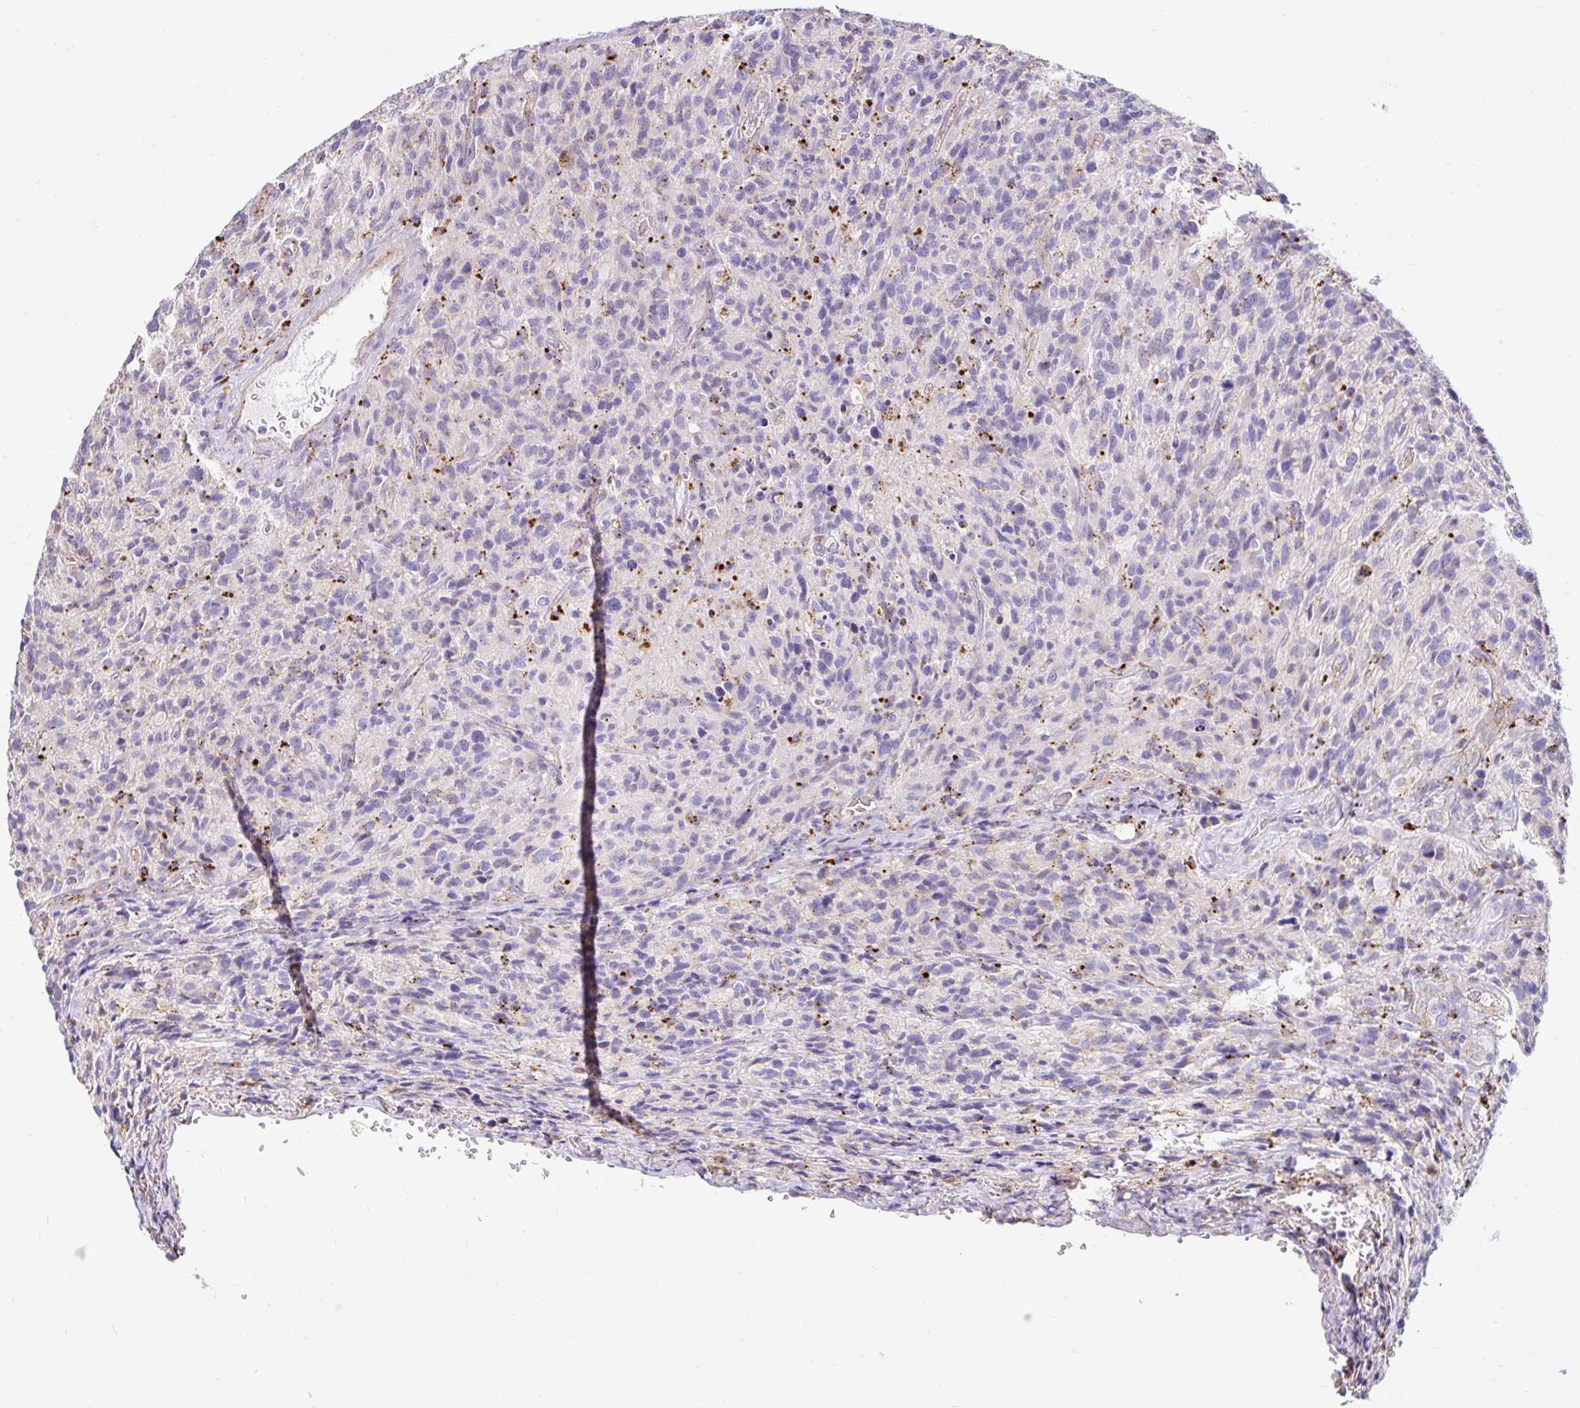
{"staining": {"intensity": "negative", "quantity": "none", "location": "none"}, "tissue": "glioma", "cell_type": "Tumor cells", "image_type": "cancer", "snomed": [{"axis": "morphology", "description": "Glioma, malignant, High grade"}, {"axis": "topography", "description": "Brain"}], "caption": "Tumor cells are negative for brown protein staining in malignant glioma (high-grade).", "gene": "FUCA1", "patient": {"sex": "male", "age": 76}}